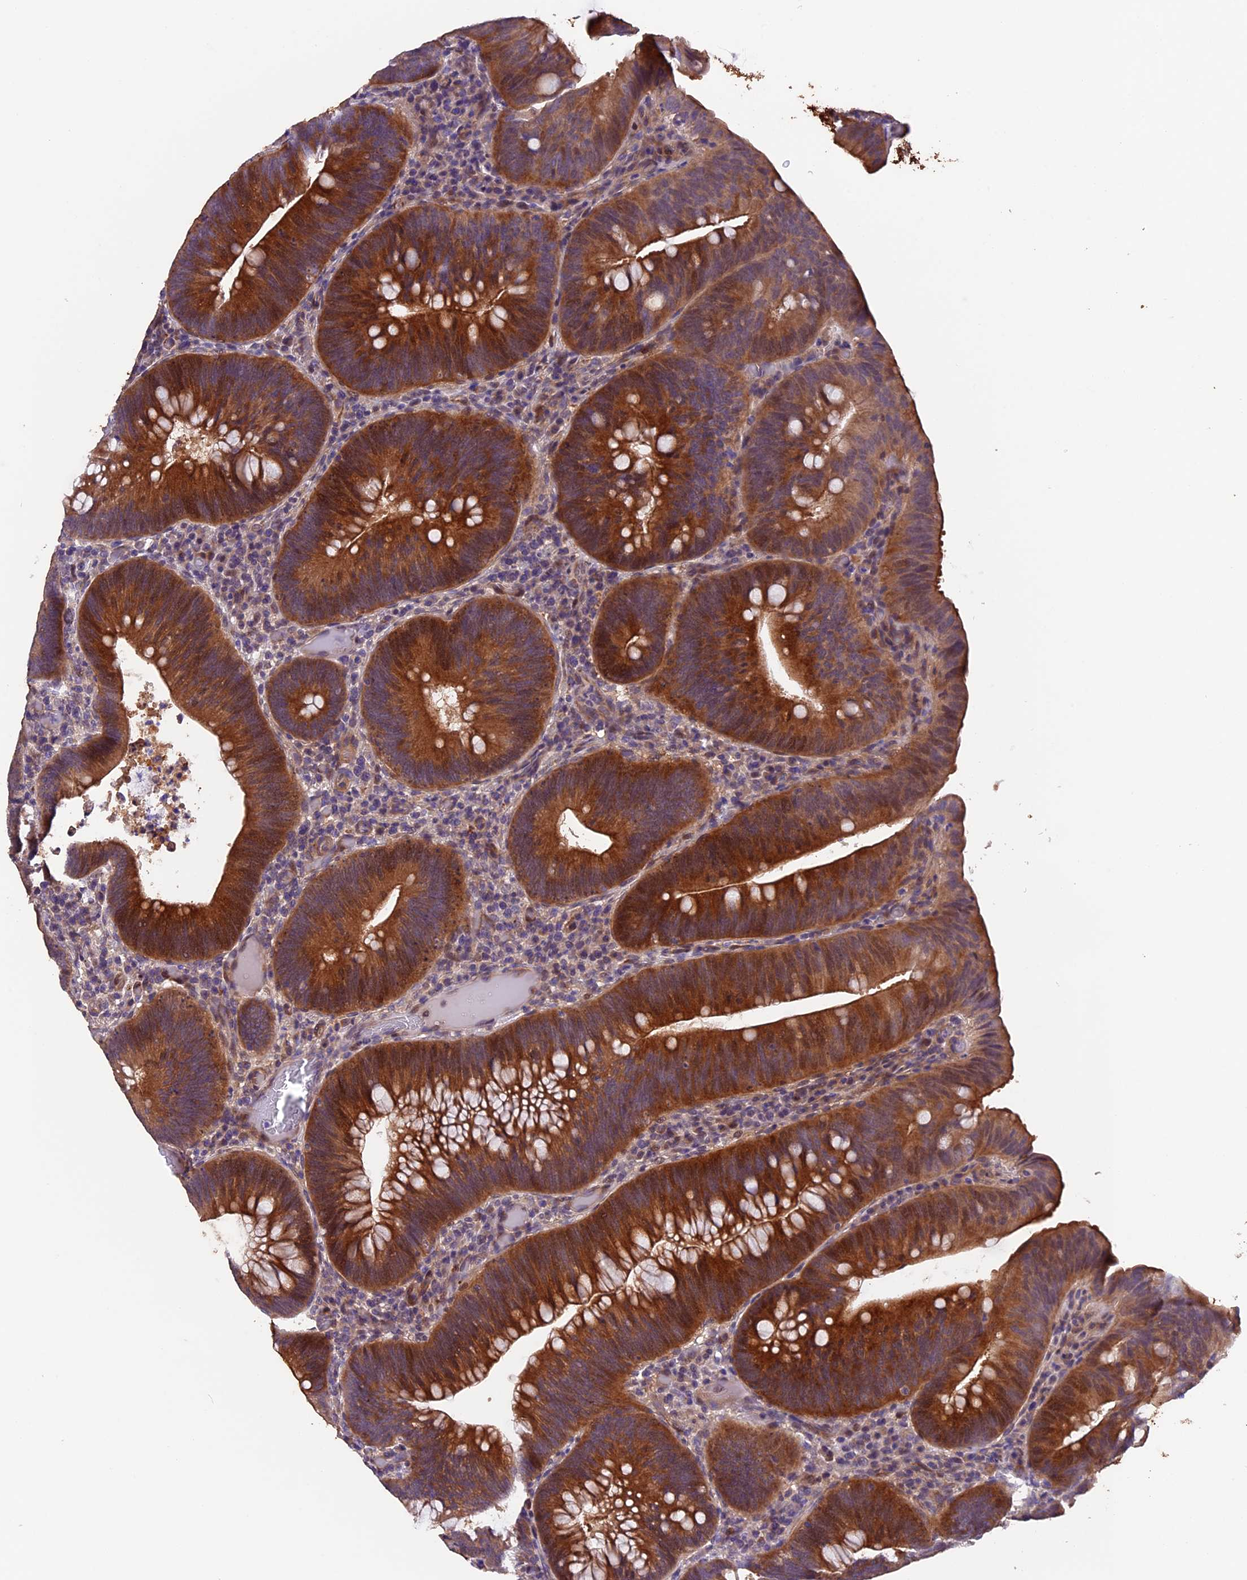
{"staining": {"intensity": "moderate", "quantity": ">75%", "location": "cytoplasmic/membranous"}, "tissue": "colorectal cancer", "cell_type": "Tumor cells", "image_type": "cancer", "snomed": [{"axis": "morphology", "description": "Adenocarcinoma, NOS"}, {"axis": "topography", "description": "Rectum"}], "caption": "Immunohistochemical staining of human colorectal cancer demonstrates moderate cytoplasmic/membranous protein positivity in approximately >75% of tumor cells.", "gene": "NCK2", "patient": {"sex": "female", "age": 75}}